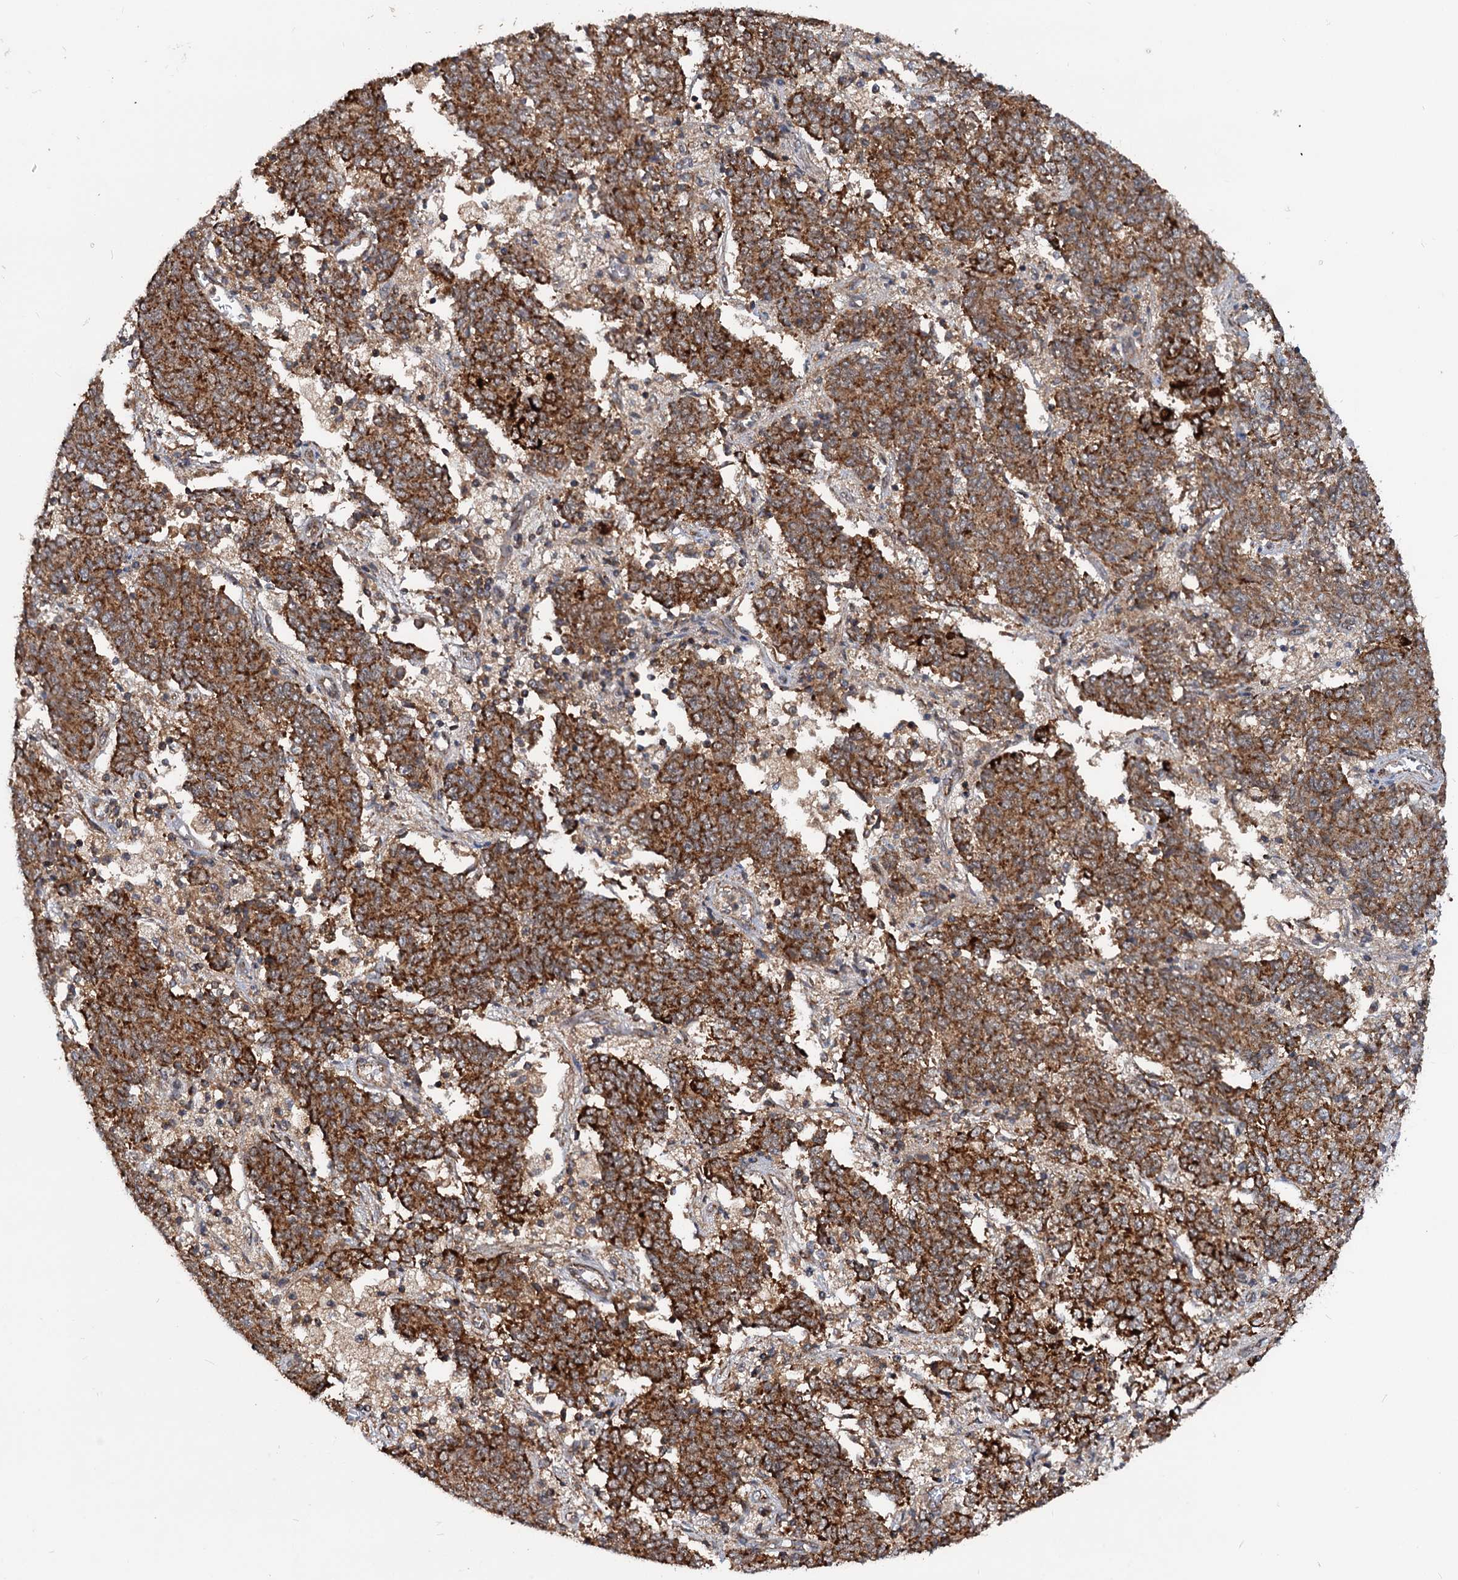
{"staining": {"intensity": "strong", "quantity": ">75%", "location": "cytoplasmic/membranous"}, "tissue": "endometrial cancer", "cell_type": "Tumor cells", "image_type": "cancer", "snomed": [{"axis": "morphology", "description": "Adenocarcinoma, NOS"}, {"axis": "topography", "description": "Endometrium"}], "caption": "The histopathology image reveals immunohistochemical staining of endometrial cancer (adenocarcinoma). There is strong cytoplasmic/membranous positivity is identified in approximately >75% of tumor cells. The staining is performed using DAB (3,3'-diaminobenzidine) brown chromogen to label protein expression. The nuclei are counter-stained blue using hematoxylin.", "gene": "CEP76", "patient": {"sex": "female", "age": 80}}